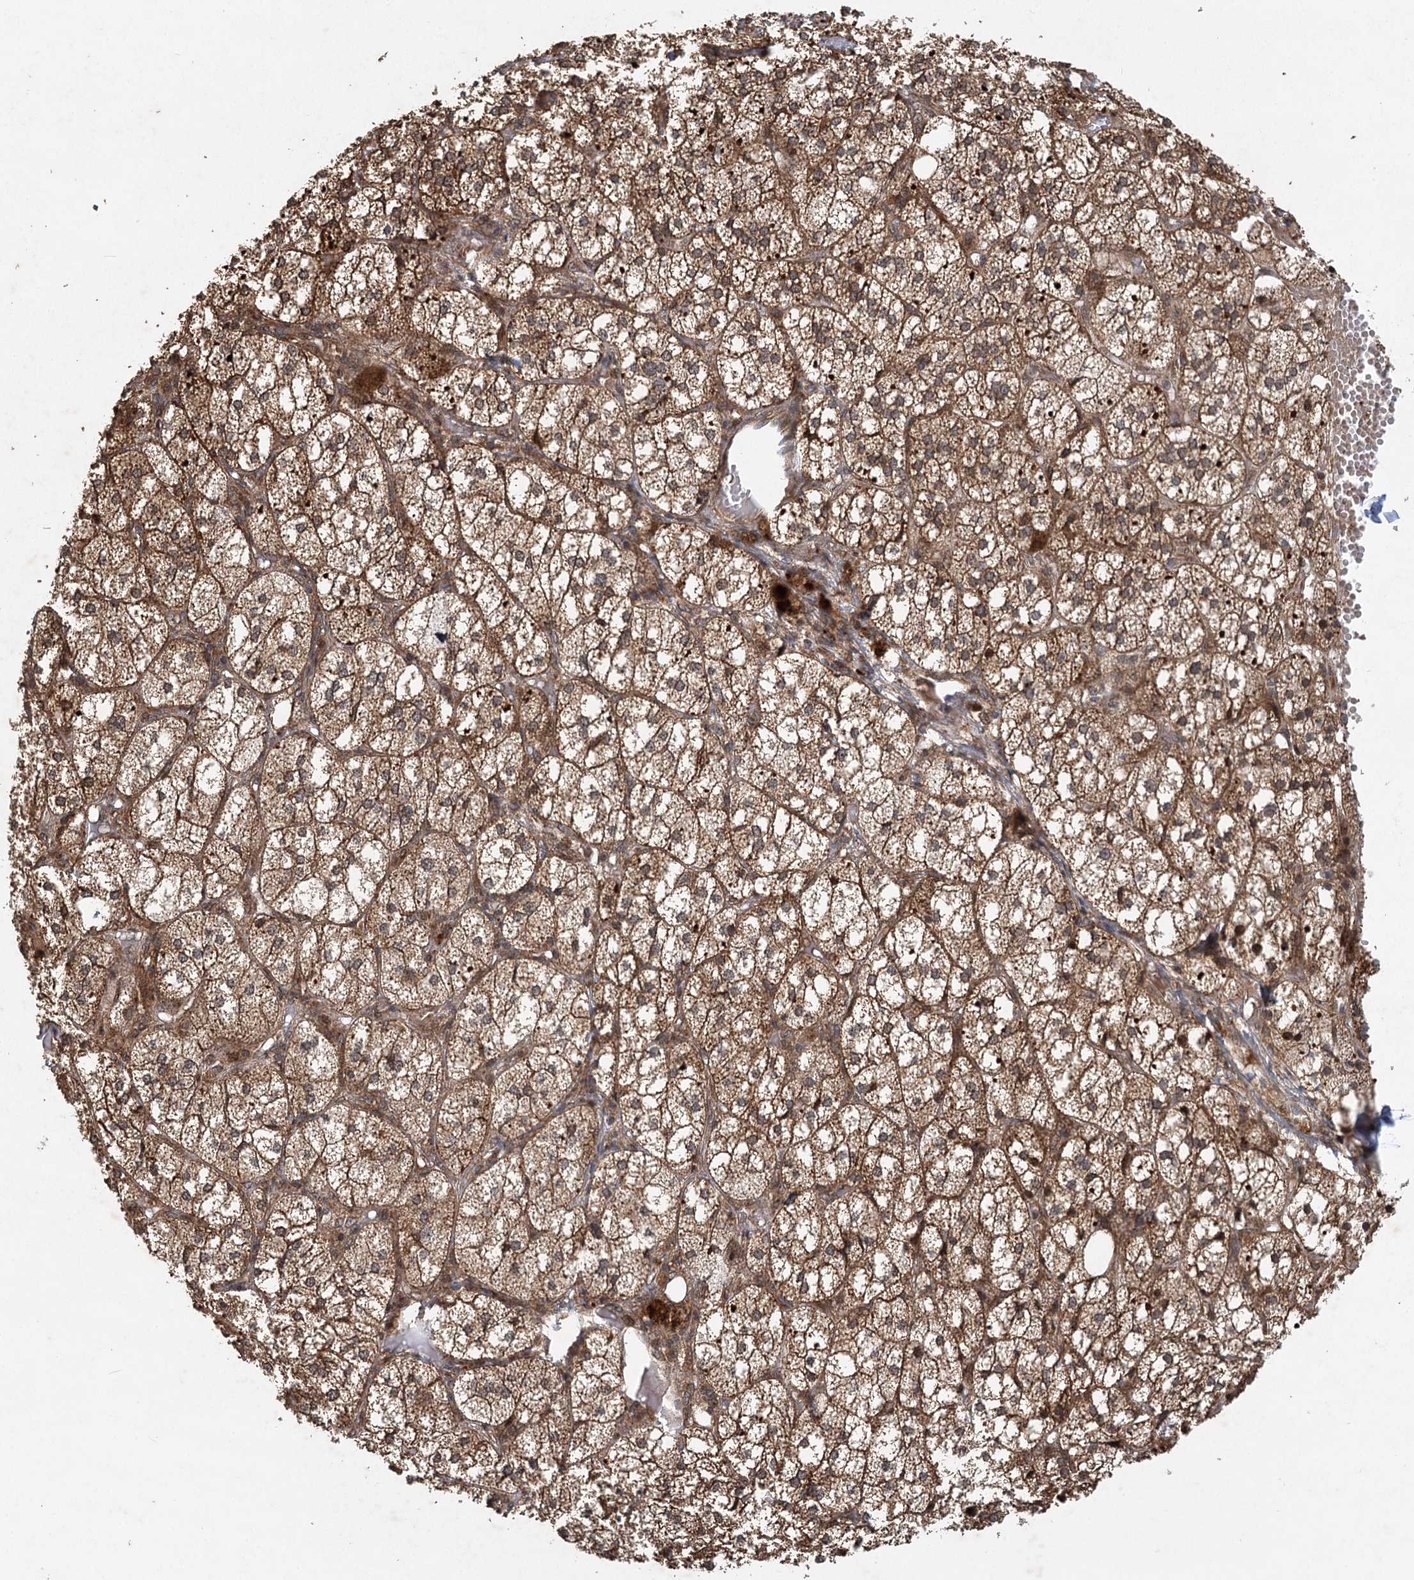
{"staining": {"intensity": "strong", "quantity": ">75%", "location": "cytoplasmic/membranous"}, "tissue": "adrenal gland", "cell_type": "Glandular cells", "image_type": "normal", "snomed": [{"axis": "morphology", "description": "Normal tissue, NOS"}, {"axis": "topography", "description": "Adrenal gland"}], "caption": "DAB (3,3'-diaminobenzidine) immunohistochemical staining of normal human adrenal gland reveals strong cytoplasmic/membranous protein positivity in about >75% of glandular cells. (IHC, brightfield microscopy, high magnification).", "gene": "INSIG2", "patient": {"sex": "female", "age": 61}}